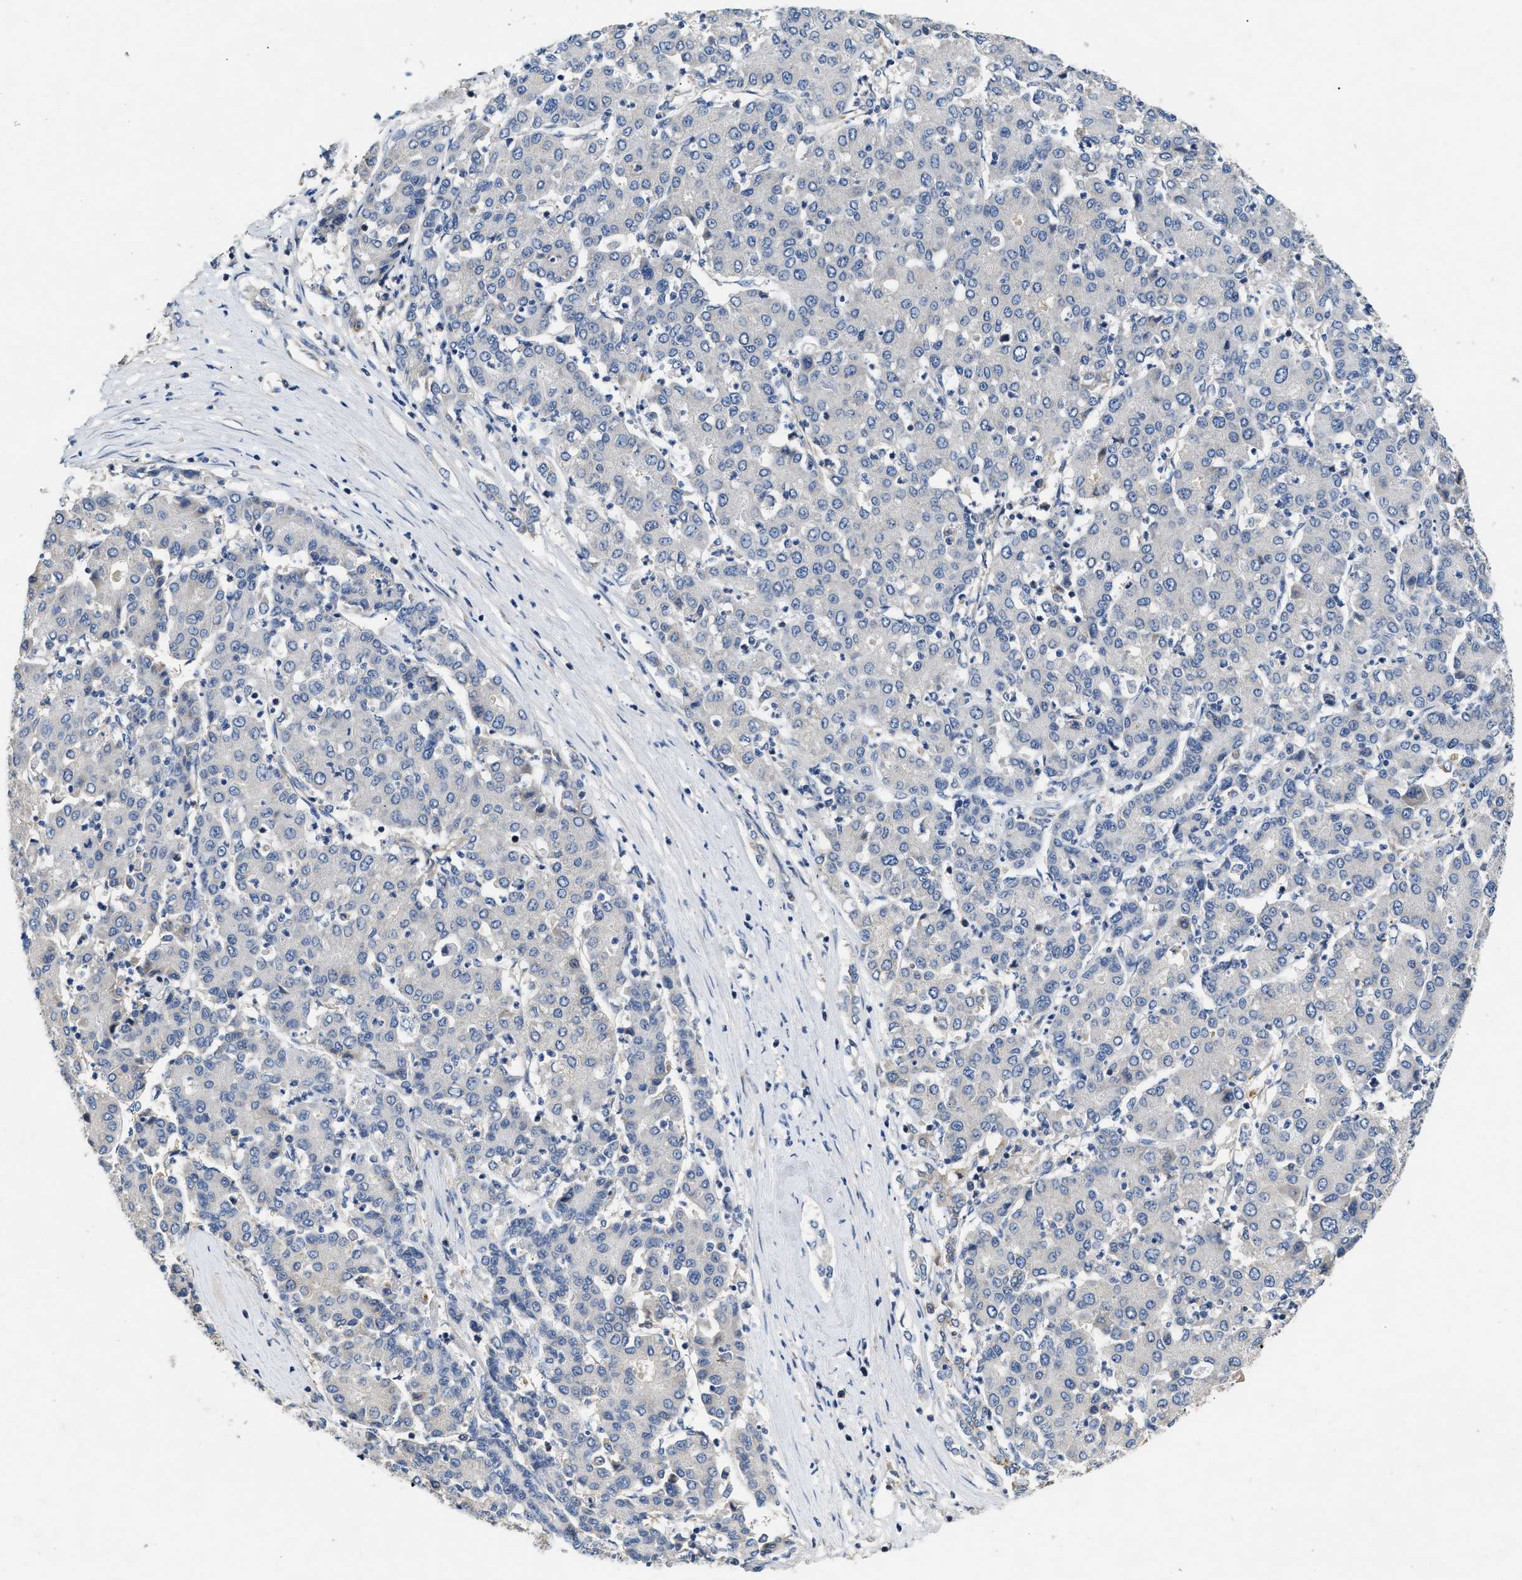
{"staining": {"intensity": "negative", "quantity": "none", "location": "none"}, "tissue": "liver cancer", "cell_type": "Tumor cells", "image_type": "cancer", "snomed": [{"axis": "morphology", "description": "Carcinoma, Hepatocellular, NOS"}, {"axis": "topography", "description": "Liver"}], "caption": "Image shows no protein expression in tumor cells of hepatocellular carcinoma (liver) tissue.", "gene": "IL17RC", "patient": {"sex": "male", "age": 65}}